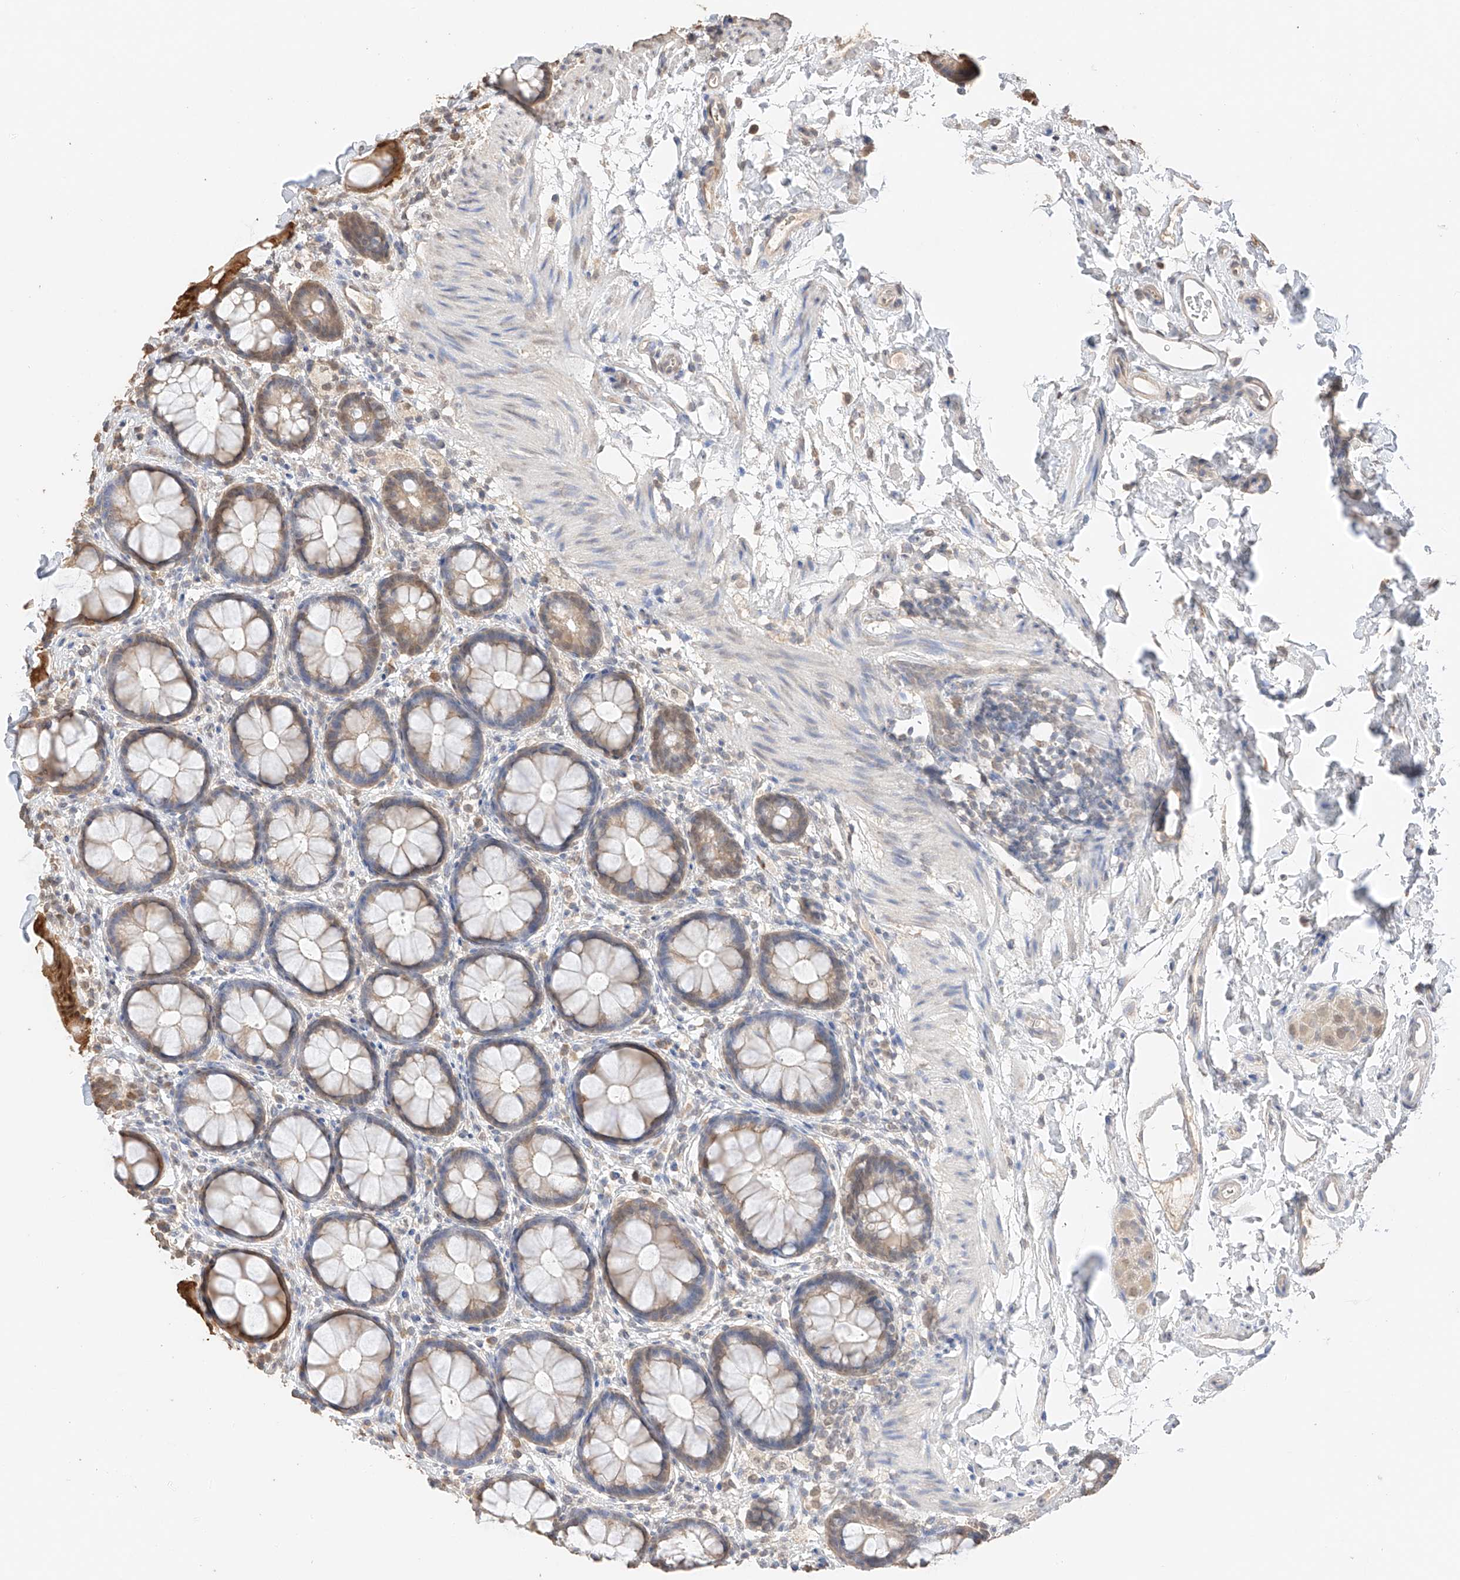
{"staining": {"intensity": "moderate", "quantity": "25%-75%", "location": "cytoplasmic/membranous"}, "tissue": "rectum", "cell_type": "Glandular cells", "image_type": "normal", "snomed": [{"axis": "morphology", "description": "Normal tissue, NOS"}, {"axis": "topography", "description": "Rectum"}], "caption": "Immunohistochemical staining of unremarkable rectum demonstrates moderate cytoplasmic/membranous protein staining in about 25%-75% of glandular cells.", "gene": "IL22RA2", "patient": {"sex": "female", "age": 65}}